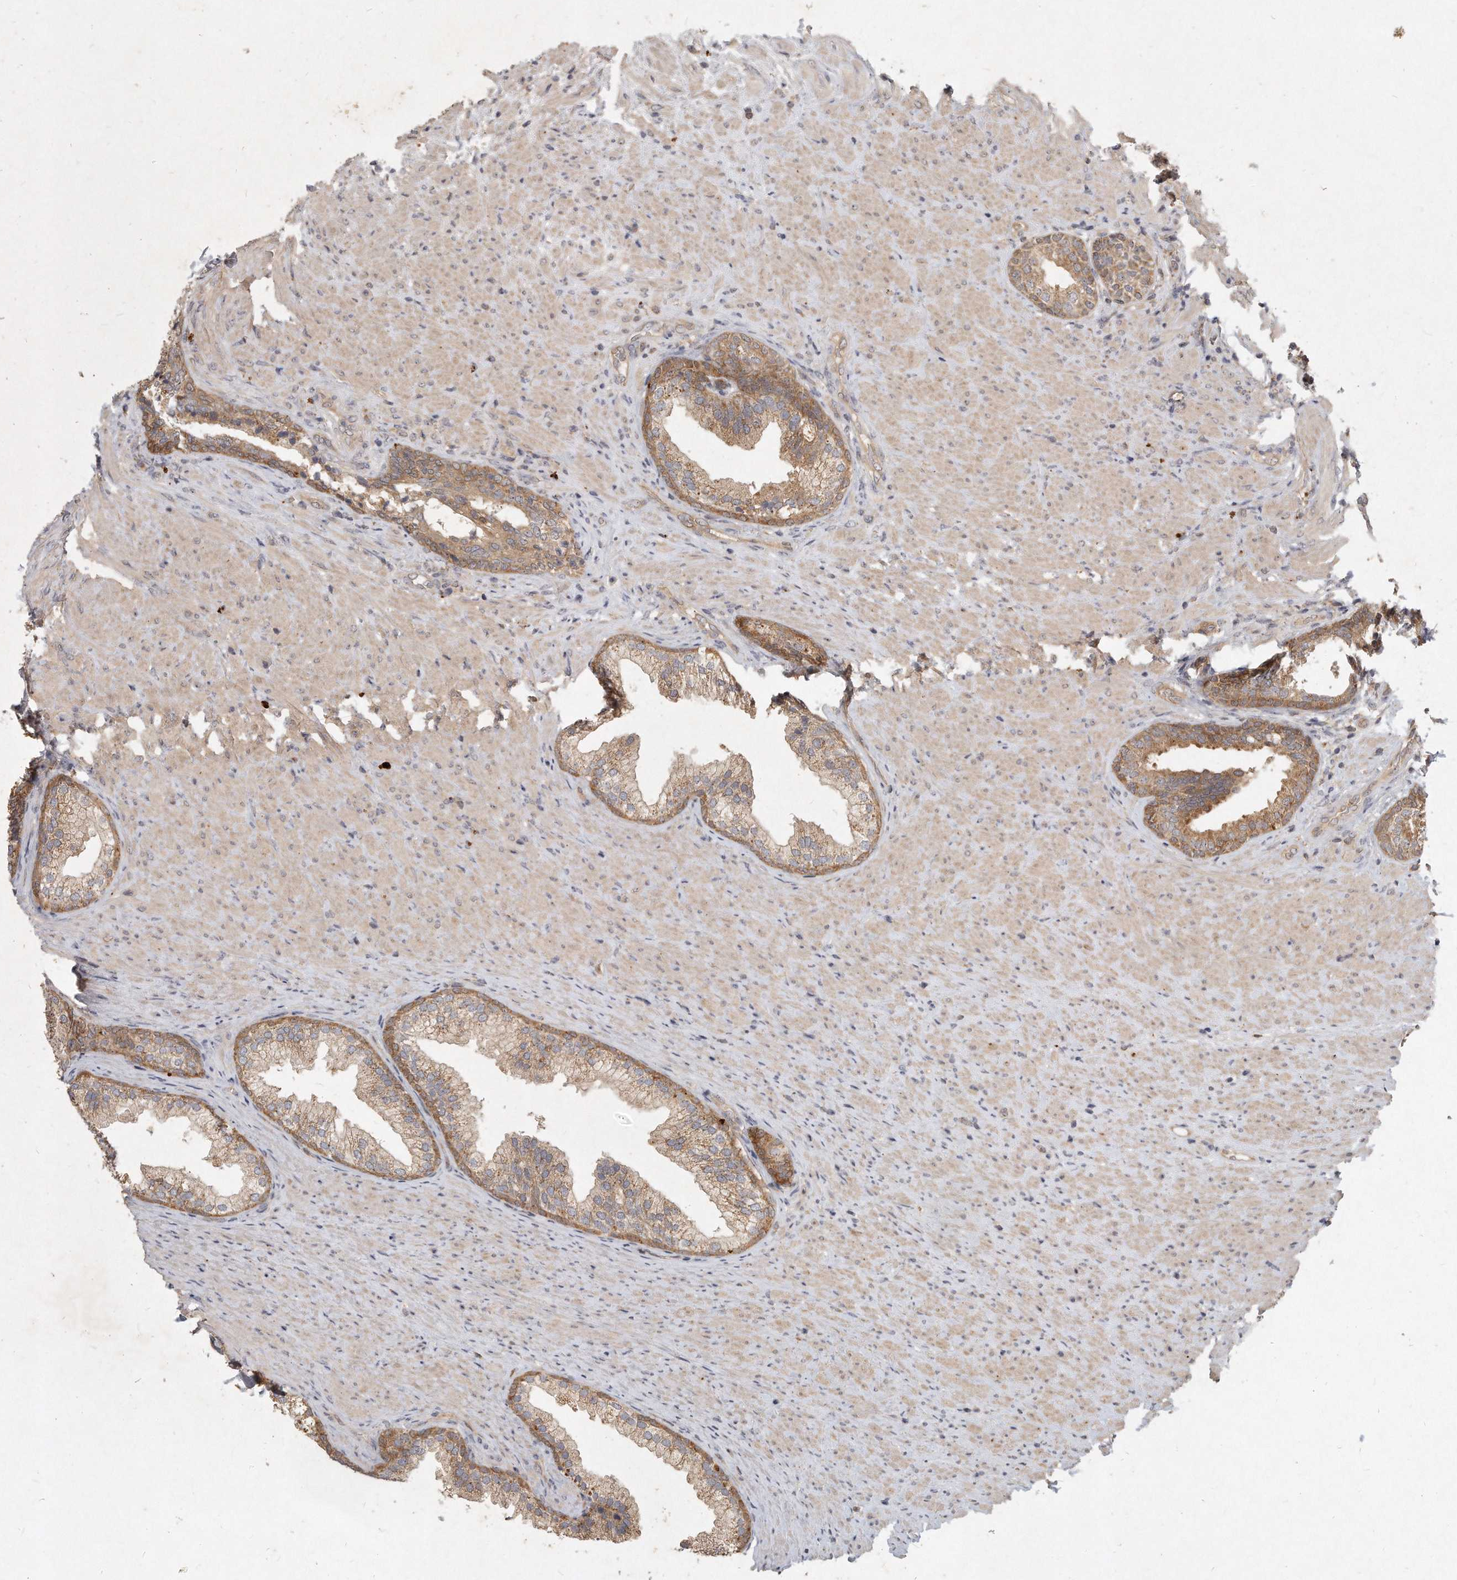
{"staining": {"intensity": "moderate", "quantity": "25%-75%", "location": "cytoplasmic/membranous"}, "tissue": "prostate", "cell_type": "Glandular cells", "image_type": "normal", "snomed": [{"axis": "morphology", "description": "Normal tissue, NOS"}, {"axis": "topography", "description": "Prostate"}], "caption": "IHC of benign prostate displays medium levels of moderate cytoplasmic/membranous positivity in about 25%-75% of glandular cells.", "gene": "LGALS8", "patient": {"sex": "male", "age": 76}}